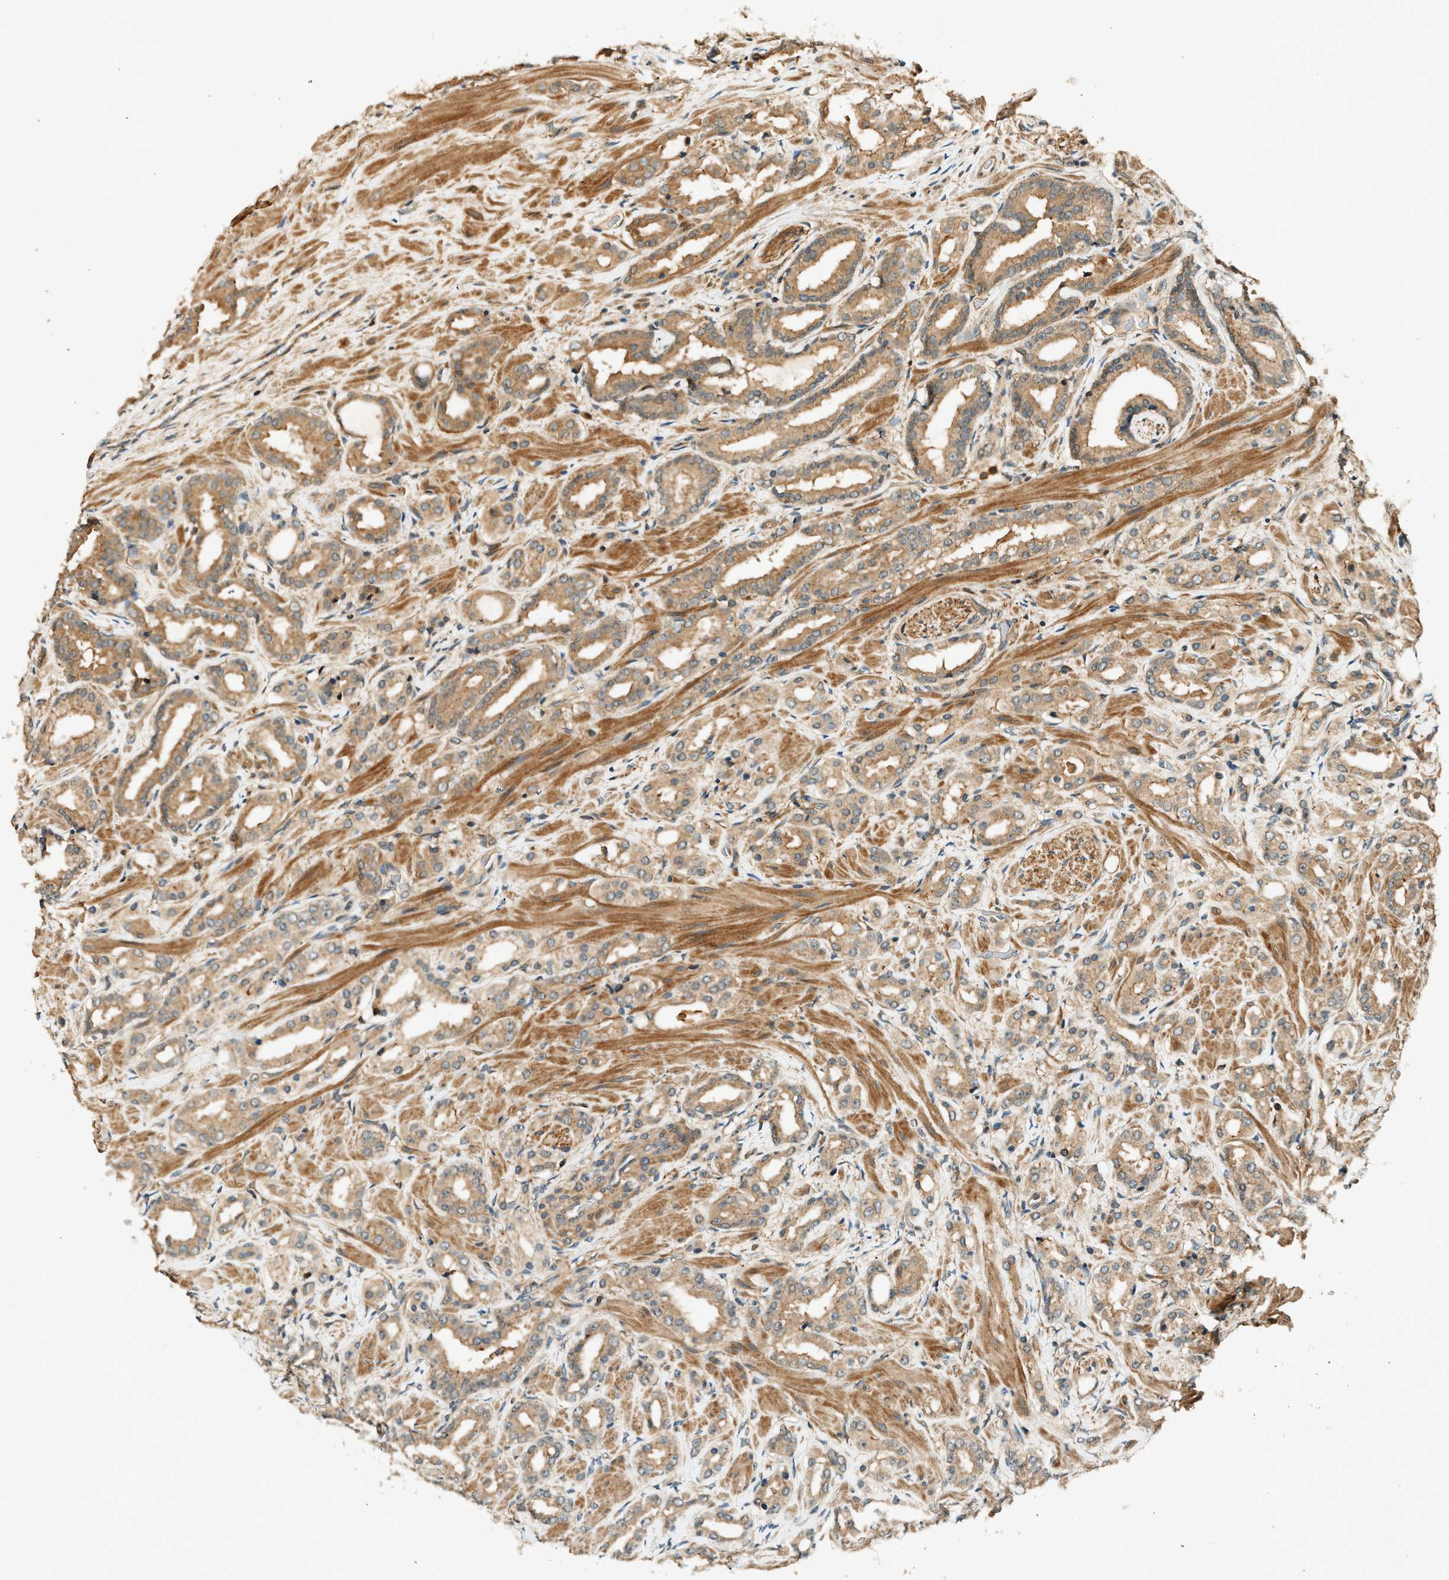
{"staining": {"intensity": "moderate", "quantity": ">75%", "location": "cytoplasmic/membranous"}, "tissue": "prostate cancer", "cell_type": "Tumor cells", "image_type": "cancer", "snomed": [{"axis": "morphology", "description": "Adenocarcinoma, High grade"}, {"axis": "topography", "description": "Prostate"}], "caption": "Human prostate cancer (high-grade adenocarcinoma) stained for a protein (brown) demonstrates moderate cytoplasmic/membranous positive staining in approximately >75% of tumor cells.", "gene": "ARHGEF11", "patient": {"sex": "male", "age": 64}}